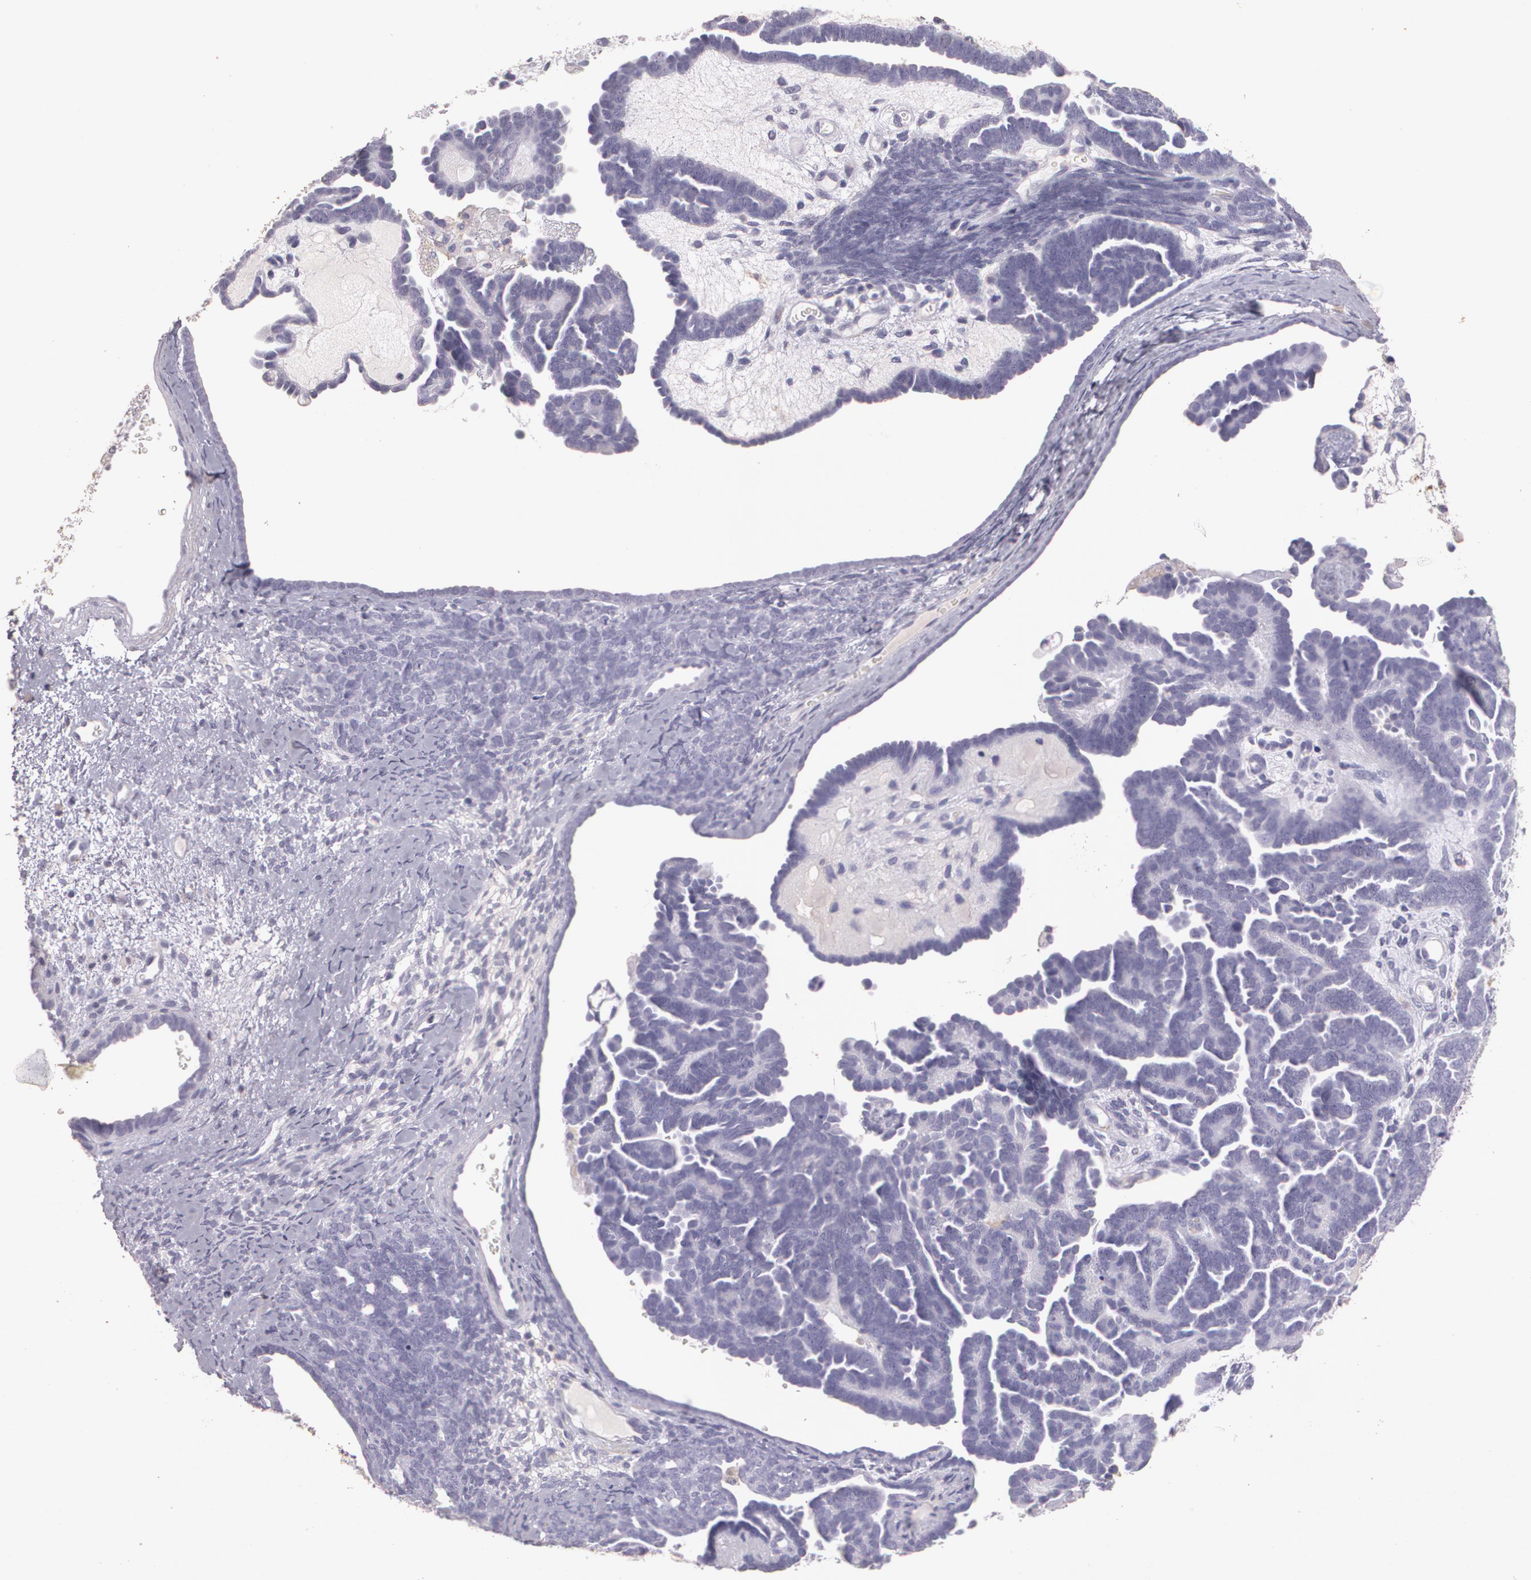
{"staining": {"intensity": "negative", "quantity": "none", "location": "none"}, "tissue": "endometrial cancer", "cell_type": "Tumor cells", "image_type": "cancer", "snomed": [{"axis": "morphology", "description": "Adenocarcinoma, NOS"}, {"axis": "topography", "description": "Endometrium"}], "caption": "Human endometrial cancer (adenocarcinoma) stained for a protein using IHC displays no staining in tumor cells.", "gene": "TGFBR1", "patient": {"sex": "female", "age": 86}}